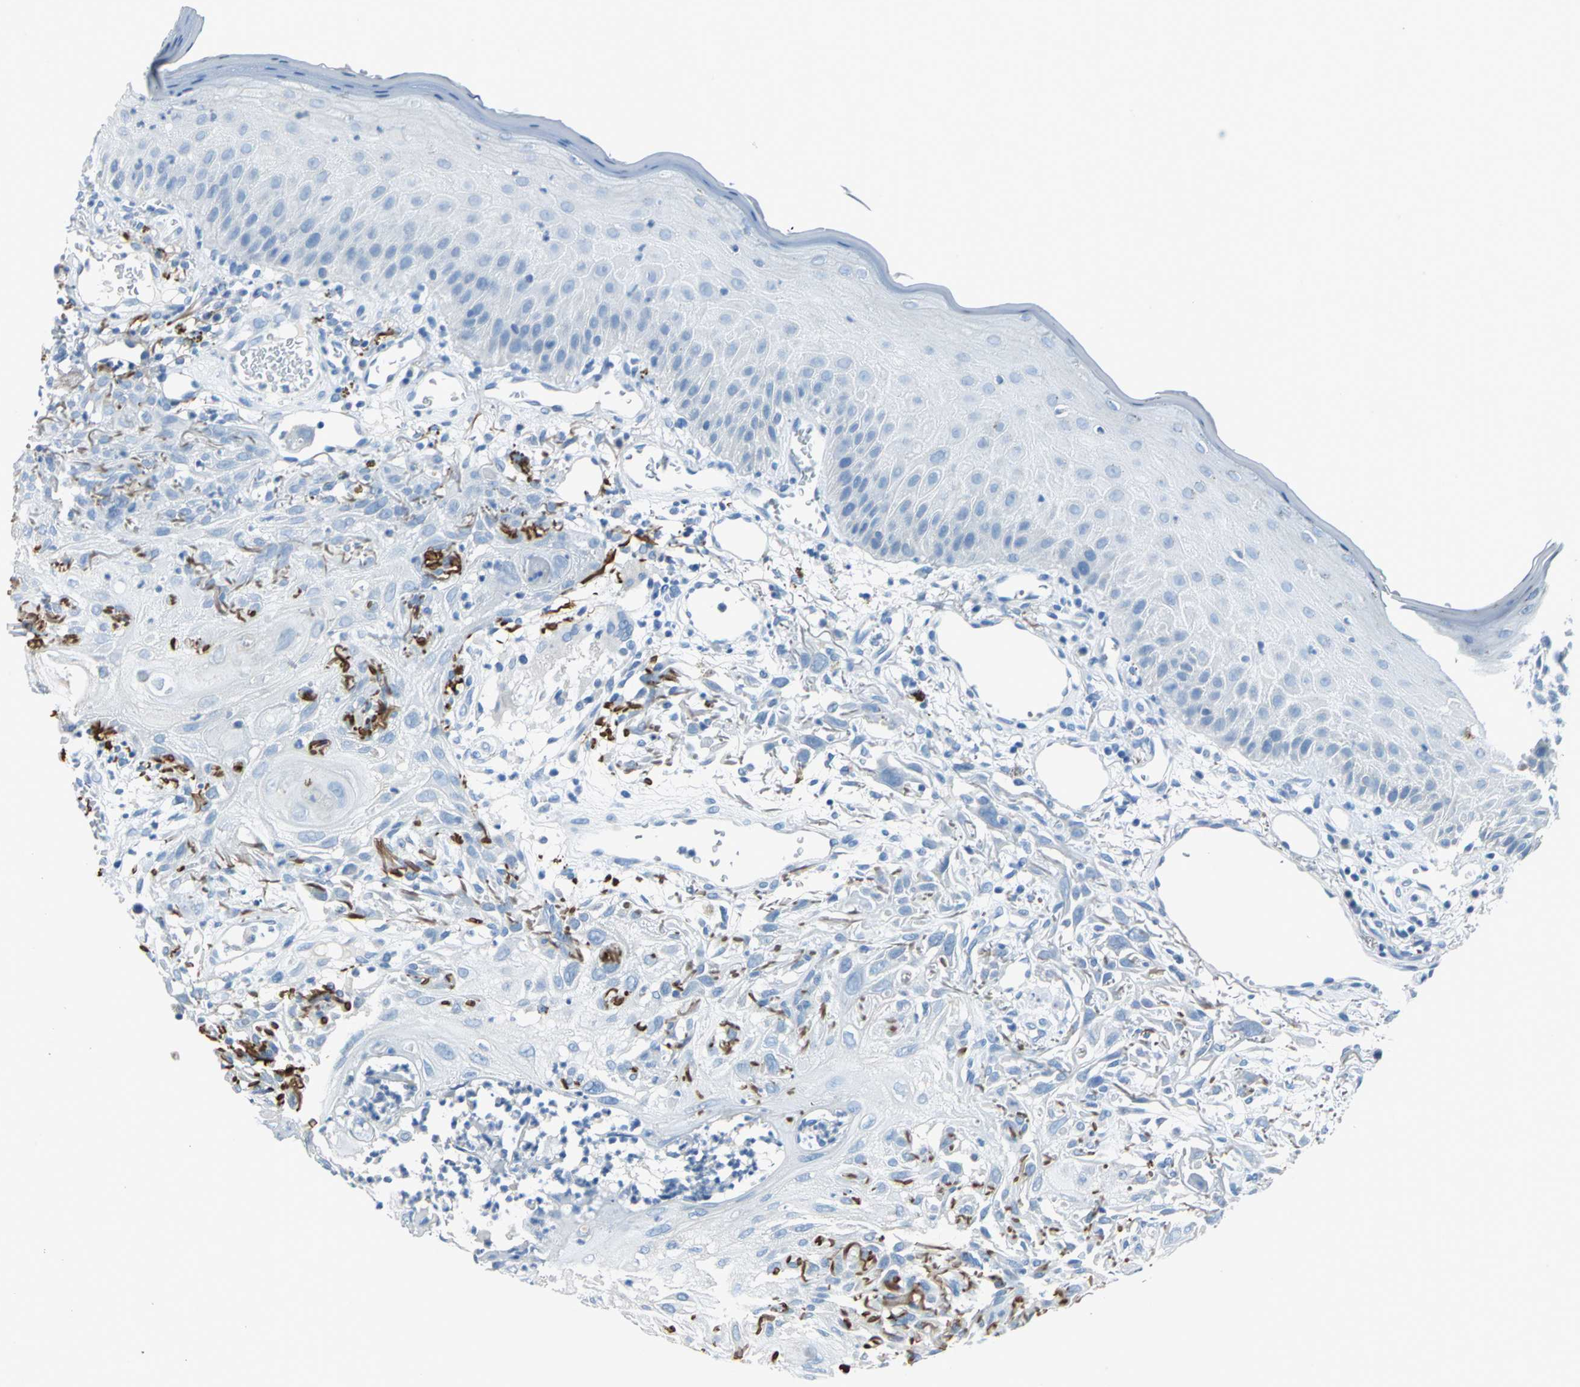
{"staining": {"intensity": "negative", "quantity": "none", "location": "none"}, "tissue": "skin cancer", "cell_type": "Tumor cells", "image_type": "cancer", "snomed": [{"axis": "morphology", "description": "Squamous cell carcinoma, NOS"}, {"axis": "topography", "description": "Skin"}], "caption": "High magnification brightfield microscopy of skin cancer (squamous cell carcinoma) stained with DAB (3,3'-diaminobenzidine) (brown) and counterstained with hematoxylin (blue): tumor cells show no significant positivity. The staining was performed using DAB to visualize the protein expression in brown, while the nuclei were stained in blue with hematoxylin (Magnification: 20x).", "gene": "PKLR", "patient": {"sex": "female", "age": 59}}